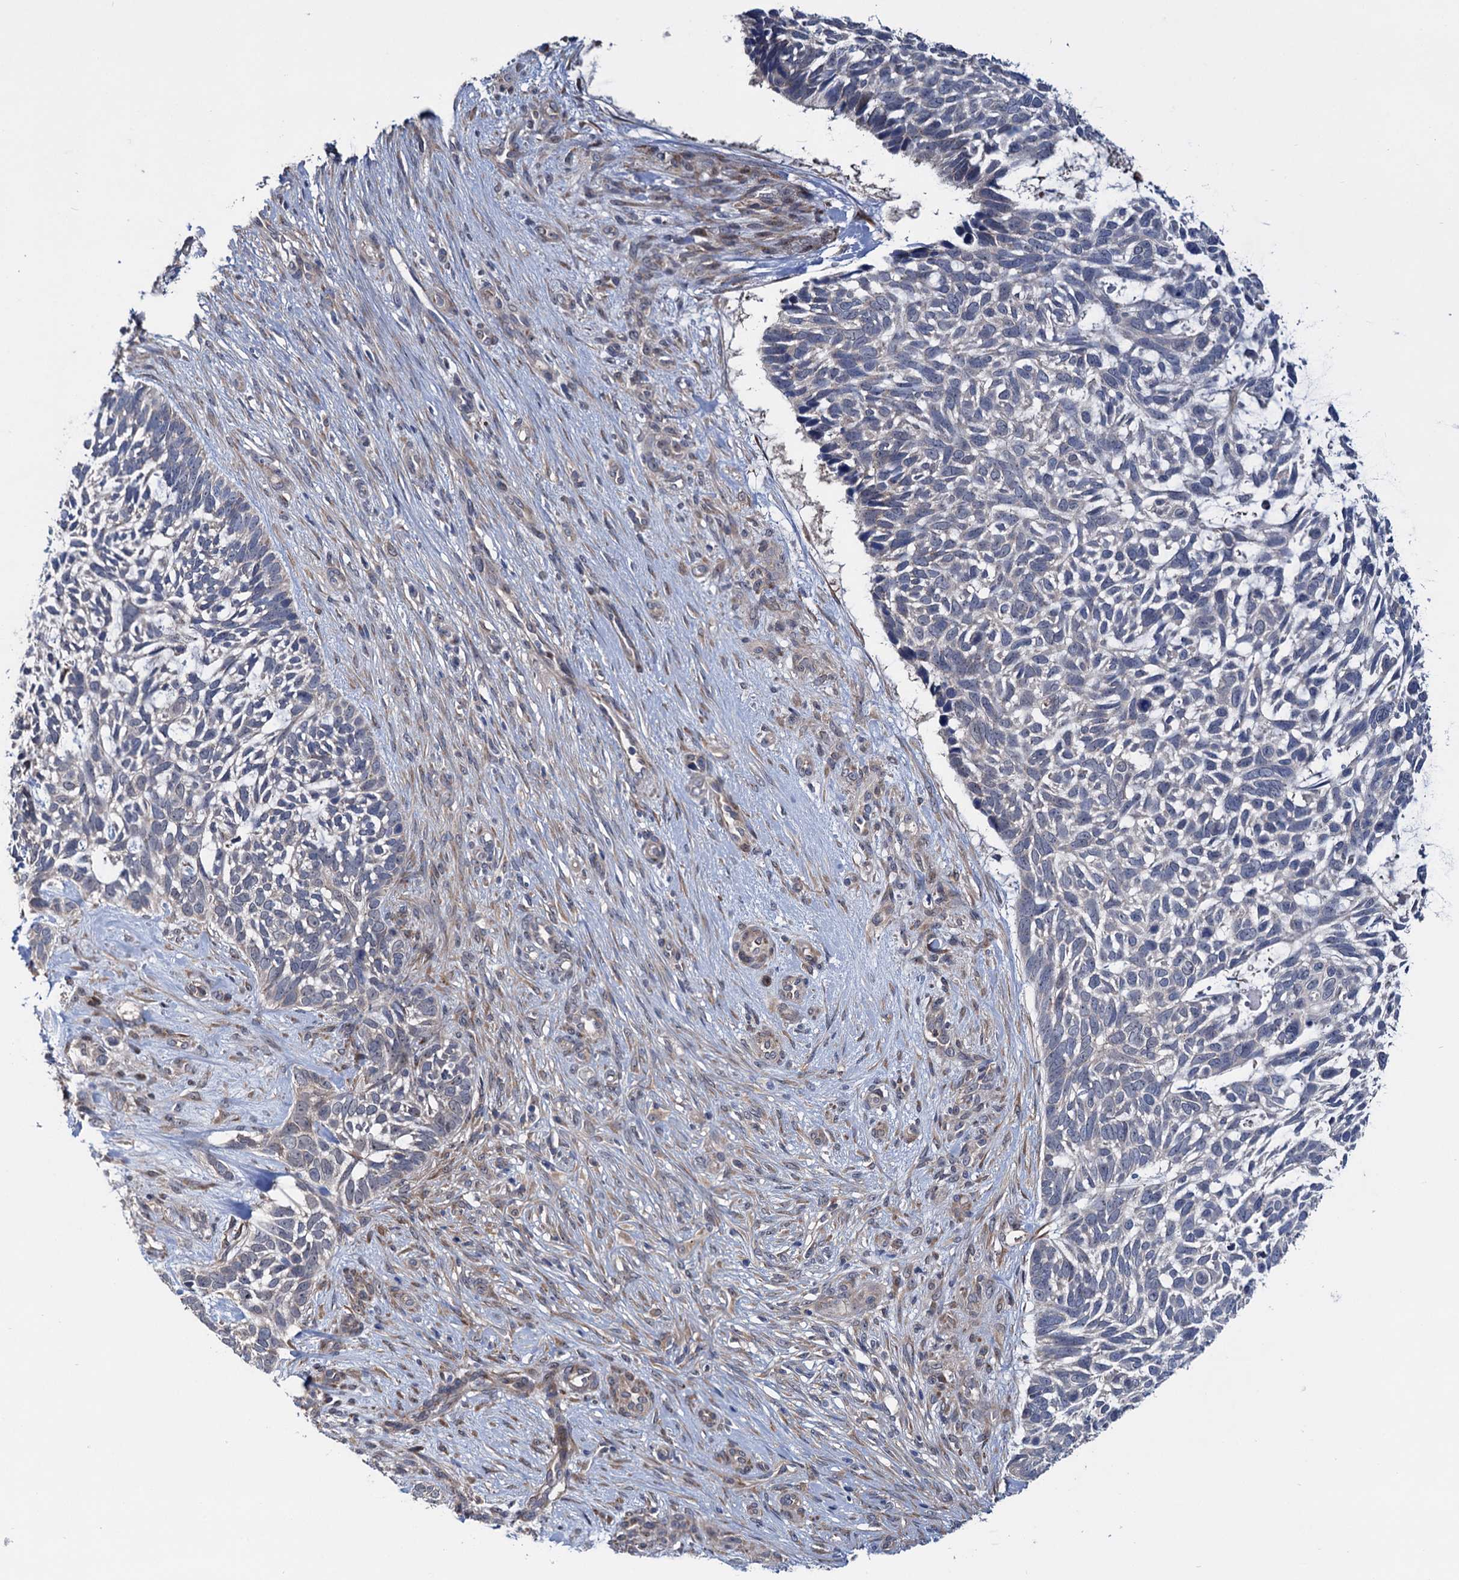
{"staining": {"intensity": "negative", "quantity": "none", "location": "none"}, "tissue": "skin cancer", "cell_type": "Tumor cells", "image_type": "cancer", "snomed": [{"axis": "morphology", "description": "Basal cell carcinoma"}, {"axis": "topography", "description": "Skin"}], "caption": "Tumor cells are negative for protein expression in human skin basal cell carcinoma.", "gene": "EYA4", "patient": {"sex": "male", "age": 88}}